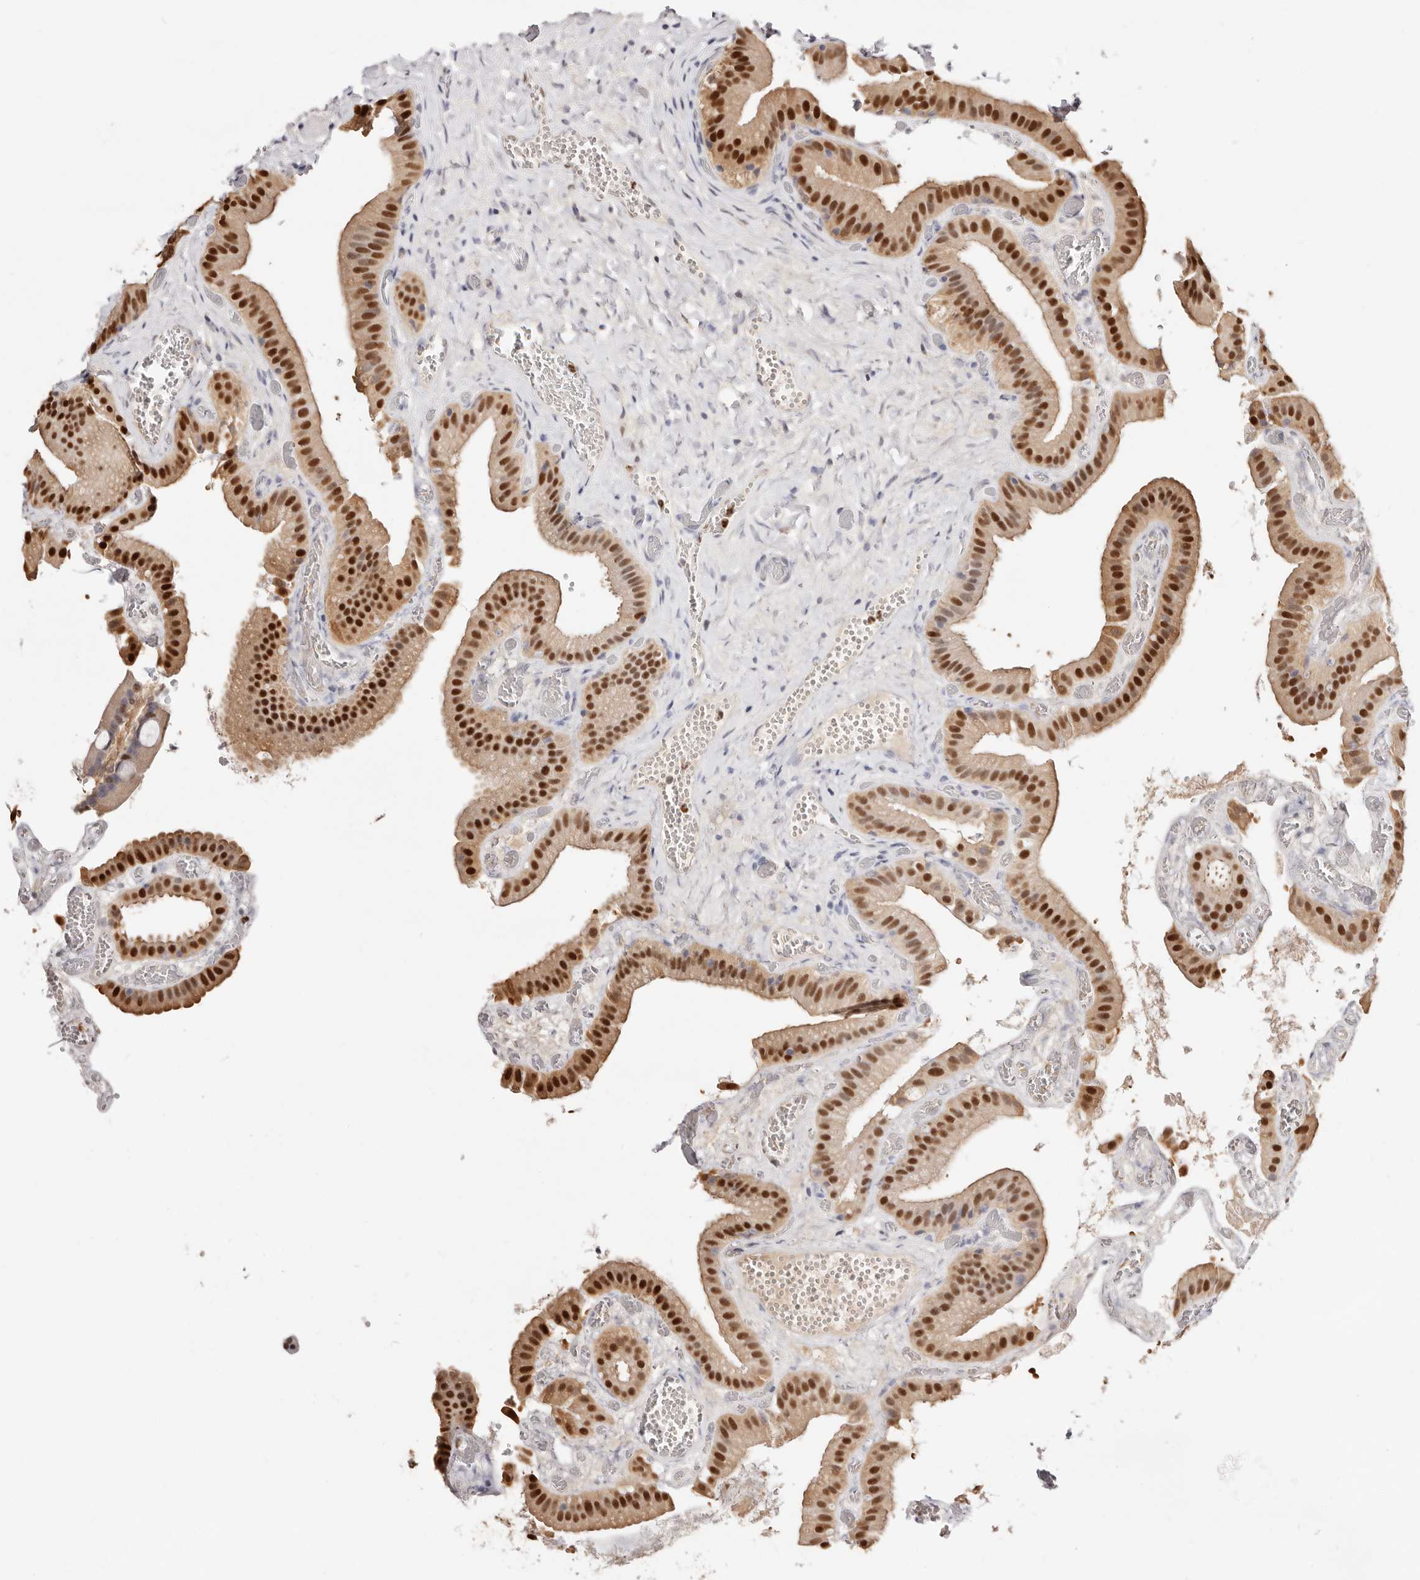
{"staining": {"intensity": "strong", "quantity": ">75%", "location": "cytoplasmic/membranous,nuclear"}, "tissue": "gallbladder", "cell_type": "Glandular cells", "image_type": "normal", "snomed": [{"axis": "morphology", "description": "Normal tissue, NOS"}, {"axis": "topography", "description": "Gallbladder"}], "caption": "High-magnification brightfield microscopy of benign gallbladder stained with DAB (brown) and counterstained with hematoxylin (blue). glandular cells exhibit strong cytoplasmic/membranous,nuclear expression is identified in approximately>75% of cells. The staining was performed using DAB, with brown indicating positive protein expression. Nuclei are stained blue with hematoxylin.", "gene": "TKT", "patient": {"sex": "female", "age": 64}}